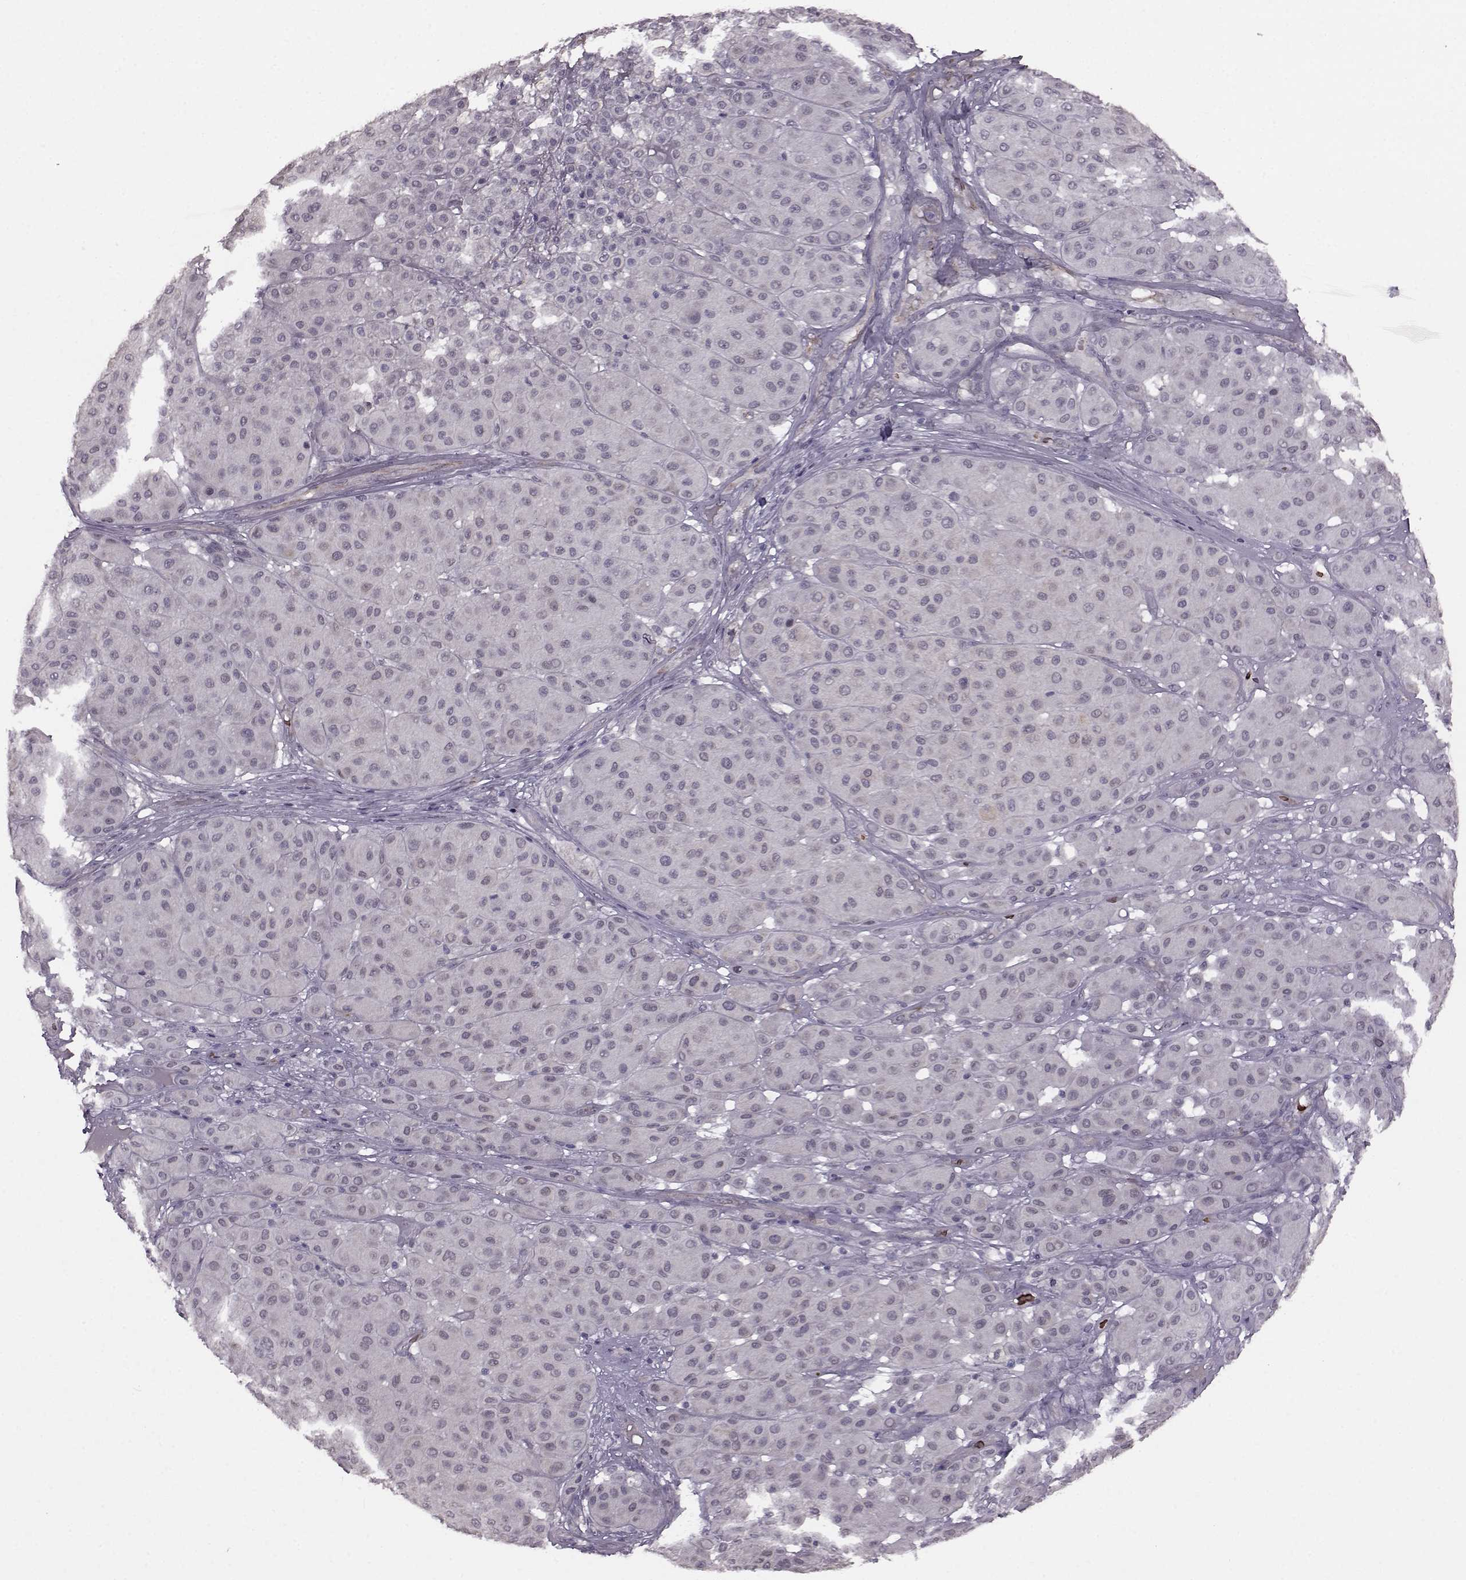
{"staining": {"intensity": "negative", "quantity": "none", "location": "none"}, "tissue": "melanoma", "cell_type": "Tumor cells", "image_type": "cancer", "snomed": [{"axis": "morphology", "description": "Malignant melanoma, Metastatic site"}, {"axis": "topography", "description": "Smooth muscle"}], "caption": "Immunohistochemistry image of neoplastic tissue: malignant melanoma (metastatic site) stained with DAB reveals no significant protein positivity in tumor cells.", "gene": "PROP1", "patient": {"sex": "male", "age": 41}}